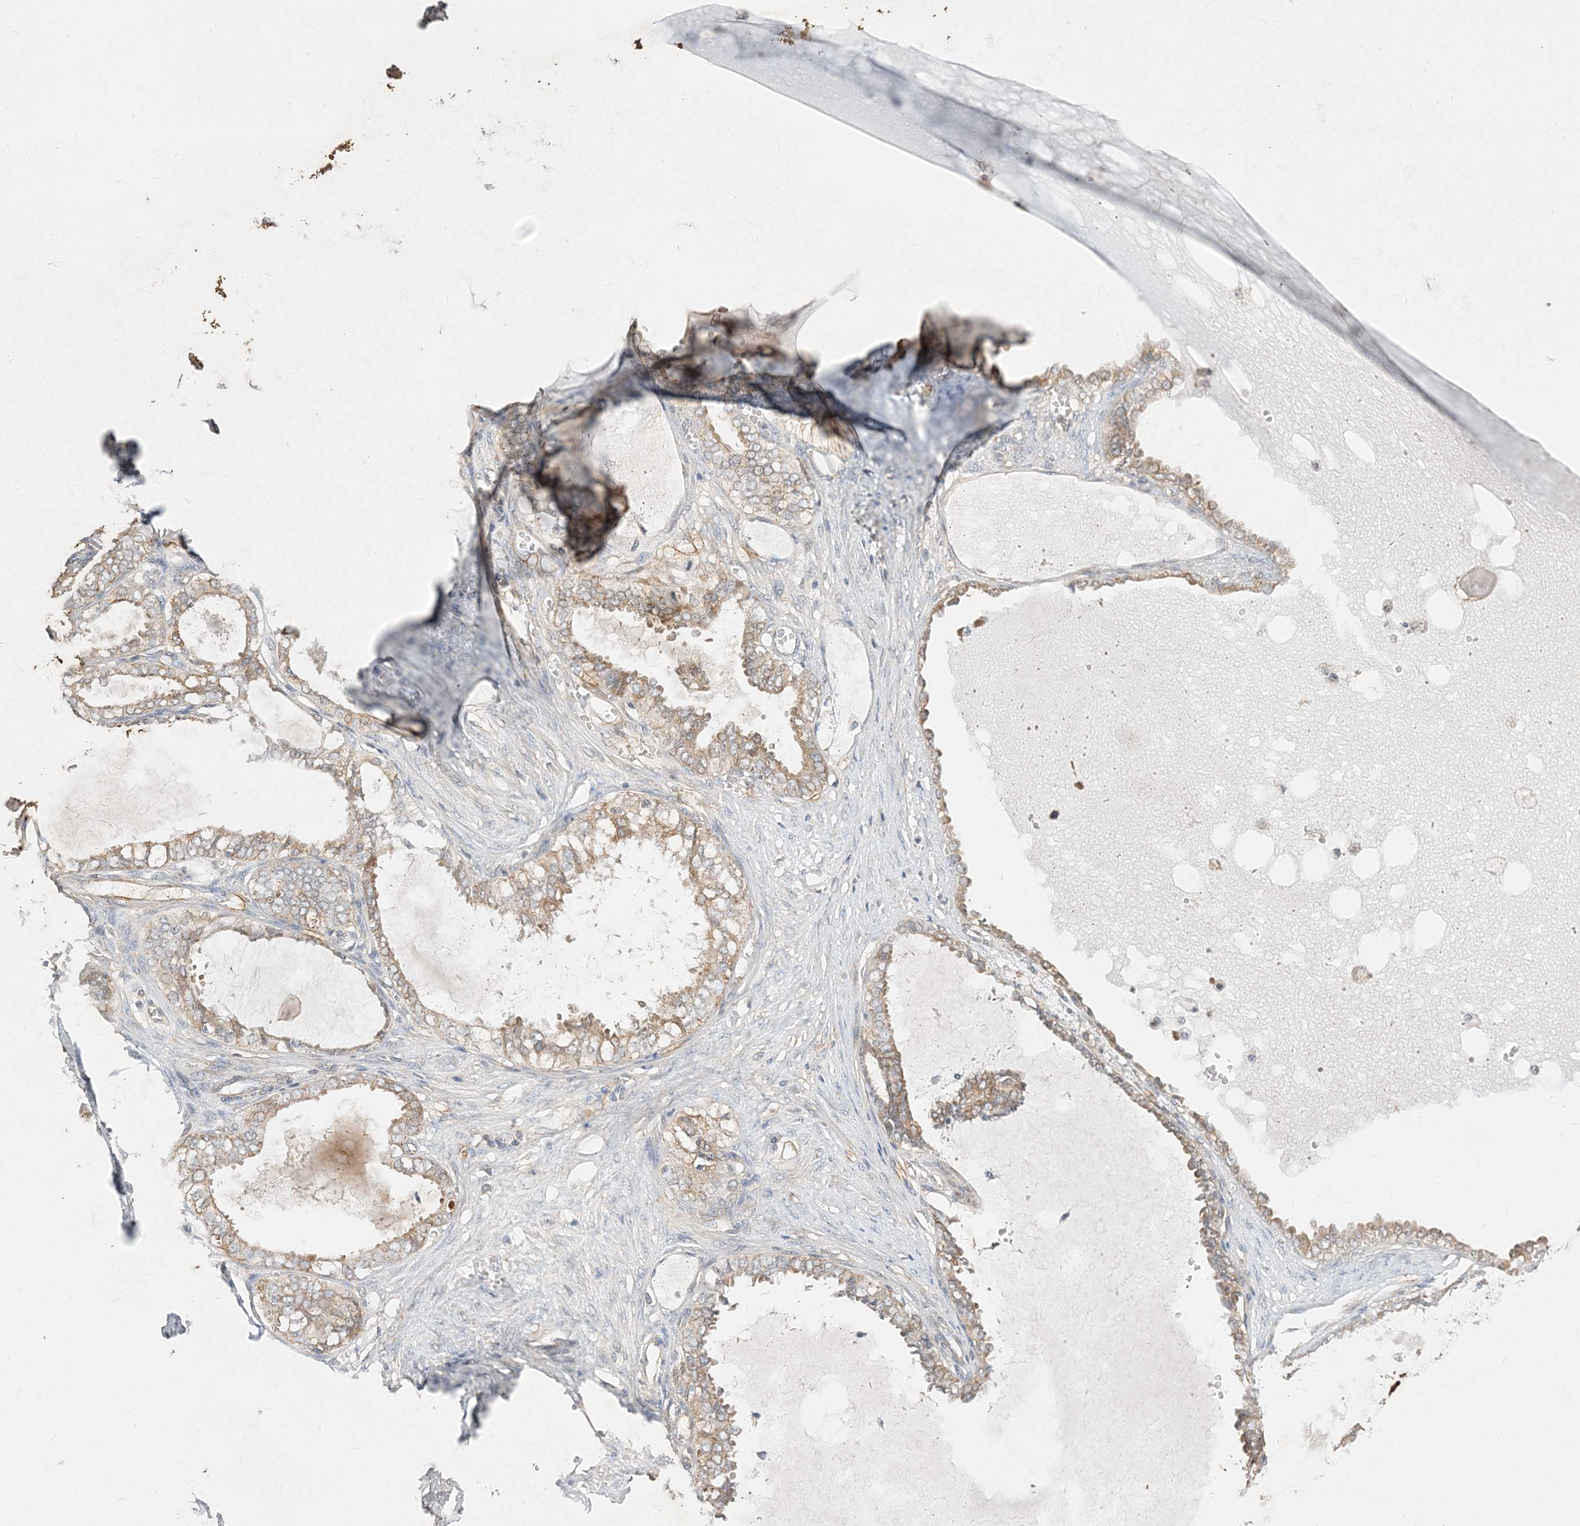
{"staining": {"intensity": "moderate", "quantity": ">75%", "location": "cytoplasmic/membranous"}, "tissue": "ovarian cancer", "cell_type": "Tumor cells", "image_type": "cancer", "snomed": [{"axis": "morphology", "description": "Carcinoma, NOS"}, {"axis": "morphology", "description": "Carcinoma, endometroid"}, {"axis": "topography", "description": "Ovary"}], "caption": "The immunohistochemical stain labels moderate cytoplasmic/membranous positivity in tumor cells of ovarian cancer (carcinoma) tissue.", "gene": "SIRT3", "patient": {"sex": "female", "age": 50}}